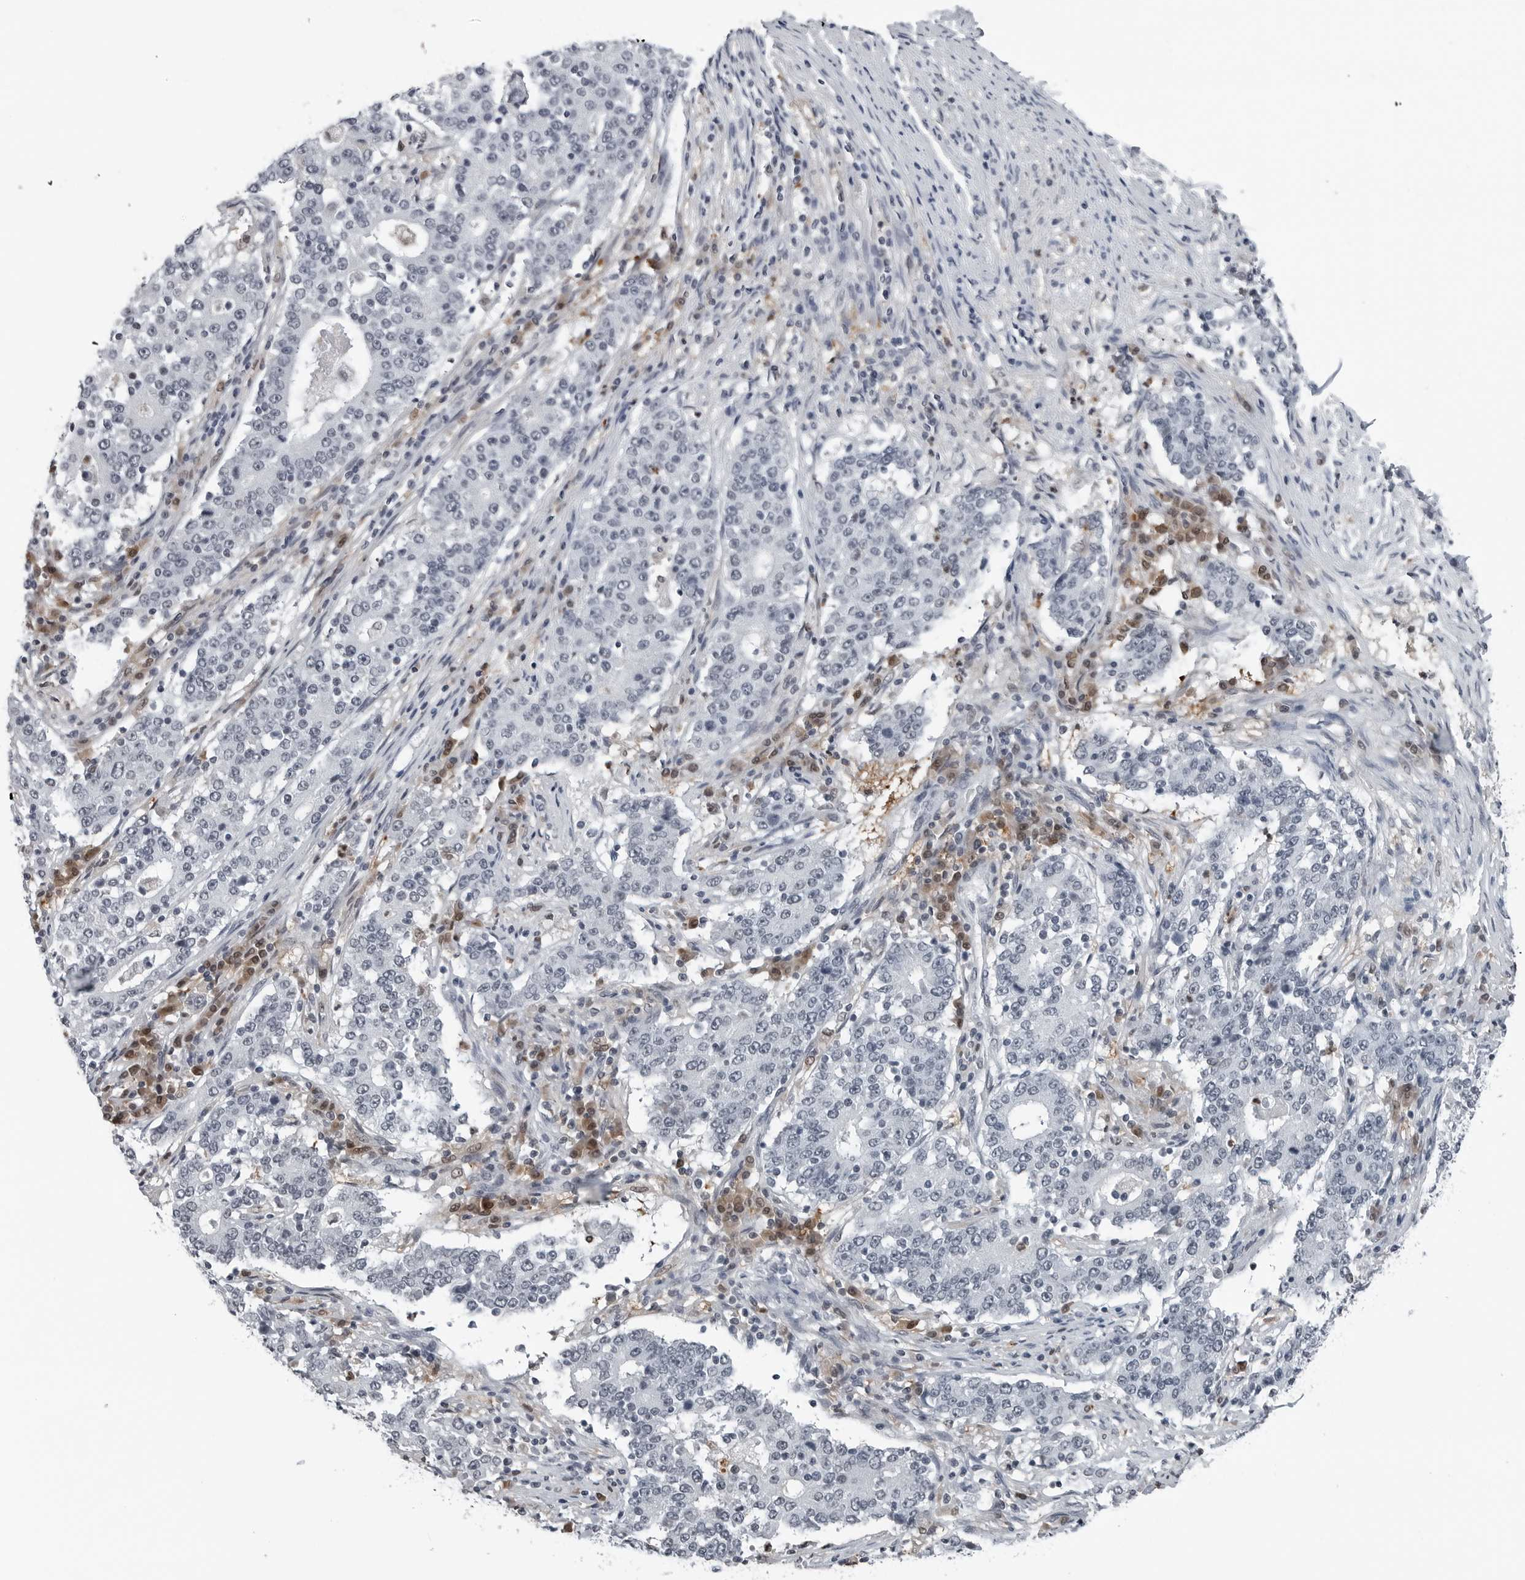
{"staining": {"intensity": "negative", "quantity": "none", "location": "none"}, "tissue": "stomach cancer", "cell_type": "Tumor cells", "image_type": "cancer", "snomed": [{"axis": "morphology", "description": "Adenocarcinoma, NOS"}, {"axis": "topography", "description": "Stomach"}], "caption": "Immunohistochemistry (IHC) of human adenocarcinoma (stomach) demonstrates no staining in tumor cells. Brightfield microscopy of immunohistochemistry (IHC) stained with DAB (3,3'-diaminobenzidine) (brown) and hematoxylin (blue), captured at high magnification.", "gene": "AKR1A1", "patient": {"sex": "male", "age": 59}}